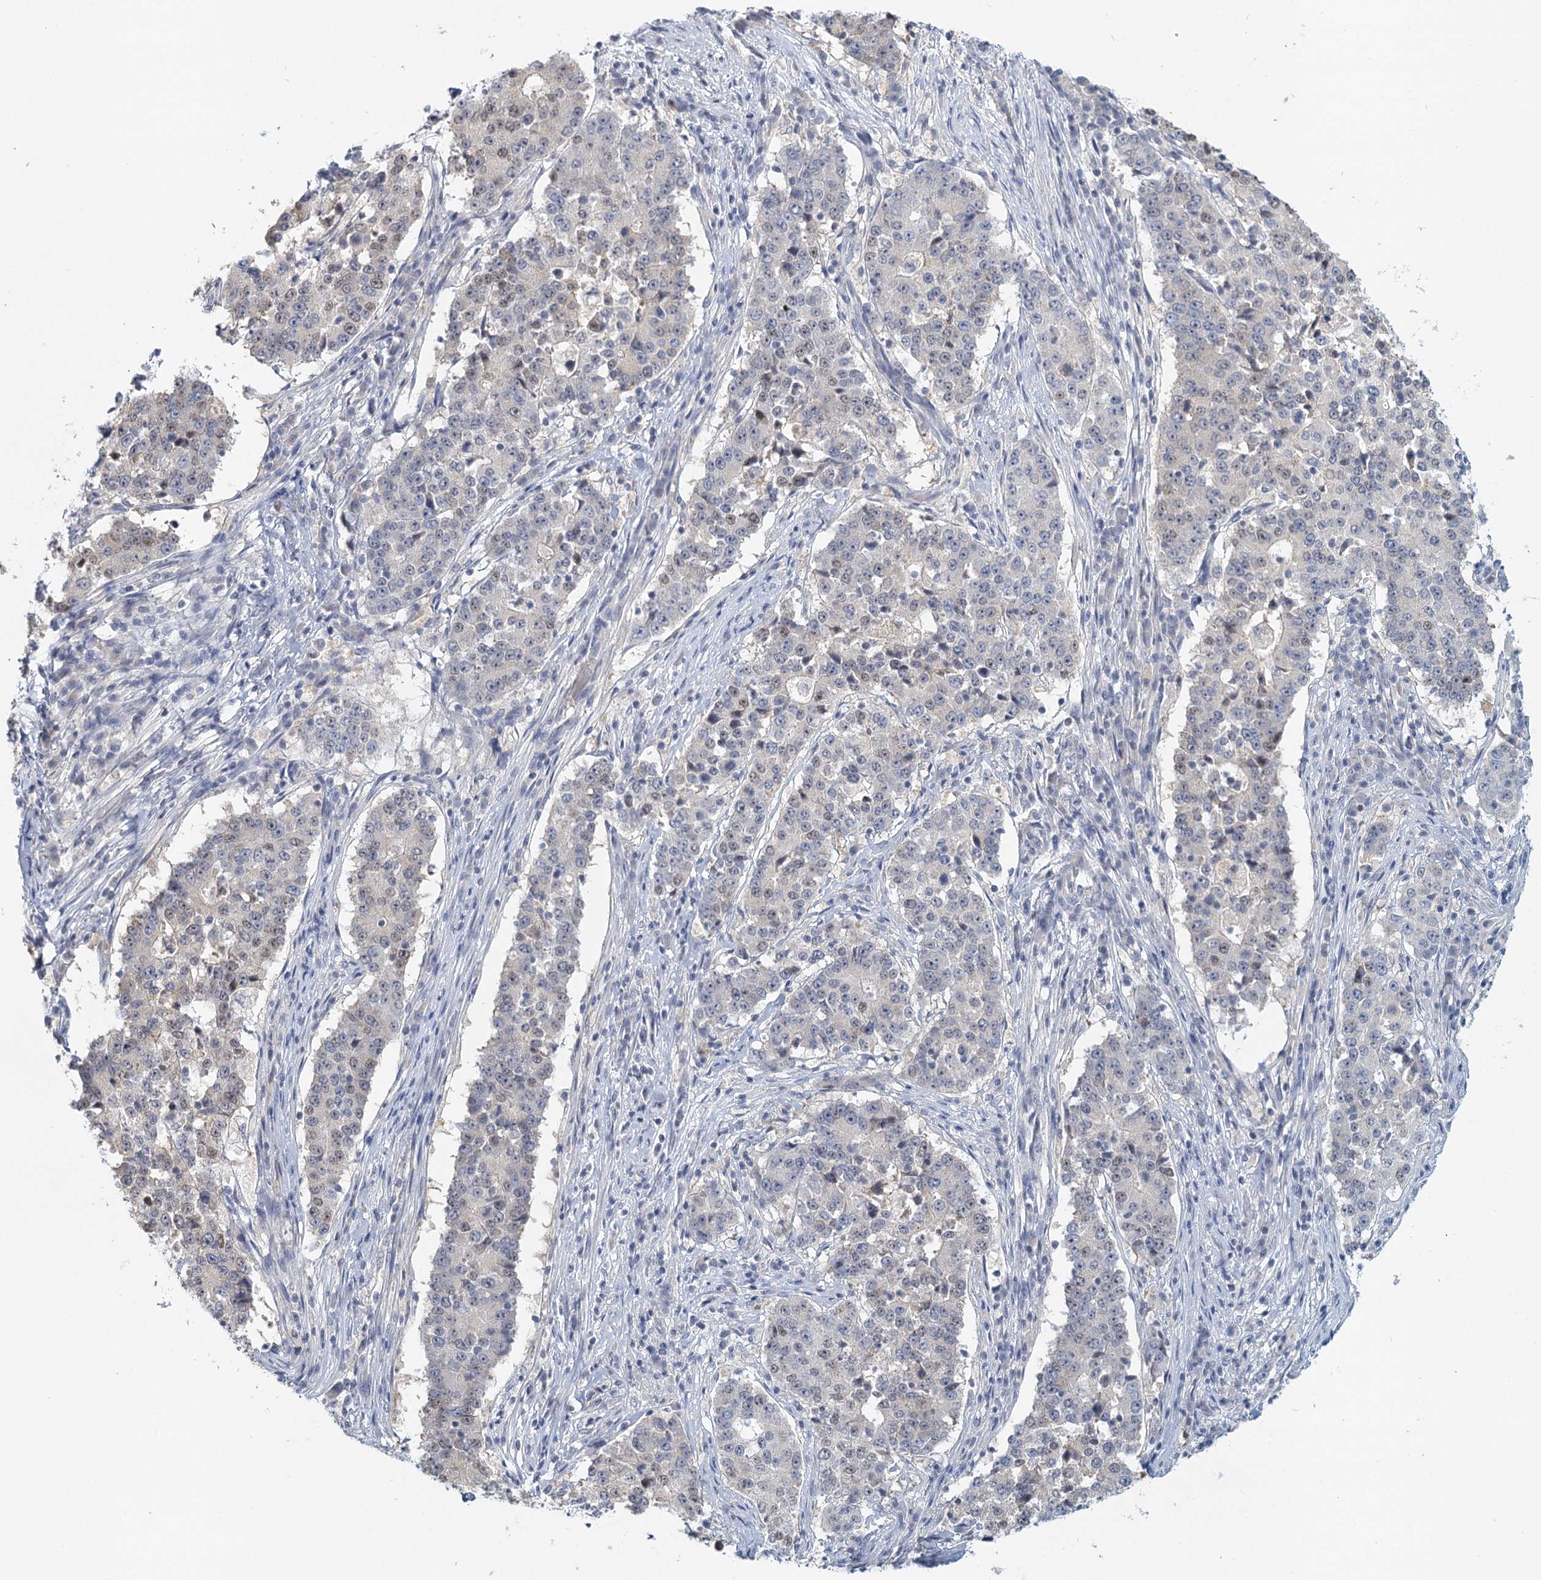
{"staining": {"intensity": "weak", "quantity": "<25%", "location": "nuclear"}, "tissue": "stomach cancer", "cell_type": "Tumor cells", "image_type": "cancer", "snomed": [{"axis": "morphology", "description": "Adenocarcinoma, NOS"}, {"axis": "topography", "description": "Stomach"}], "caption": "Micrograph shows no significant protein positivity in tumor cells of stomach adenocarcinoma.", "gene": "MYO7B", "patient": {"sex": "male", "age": 59}}